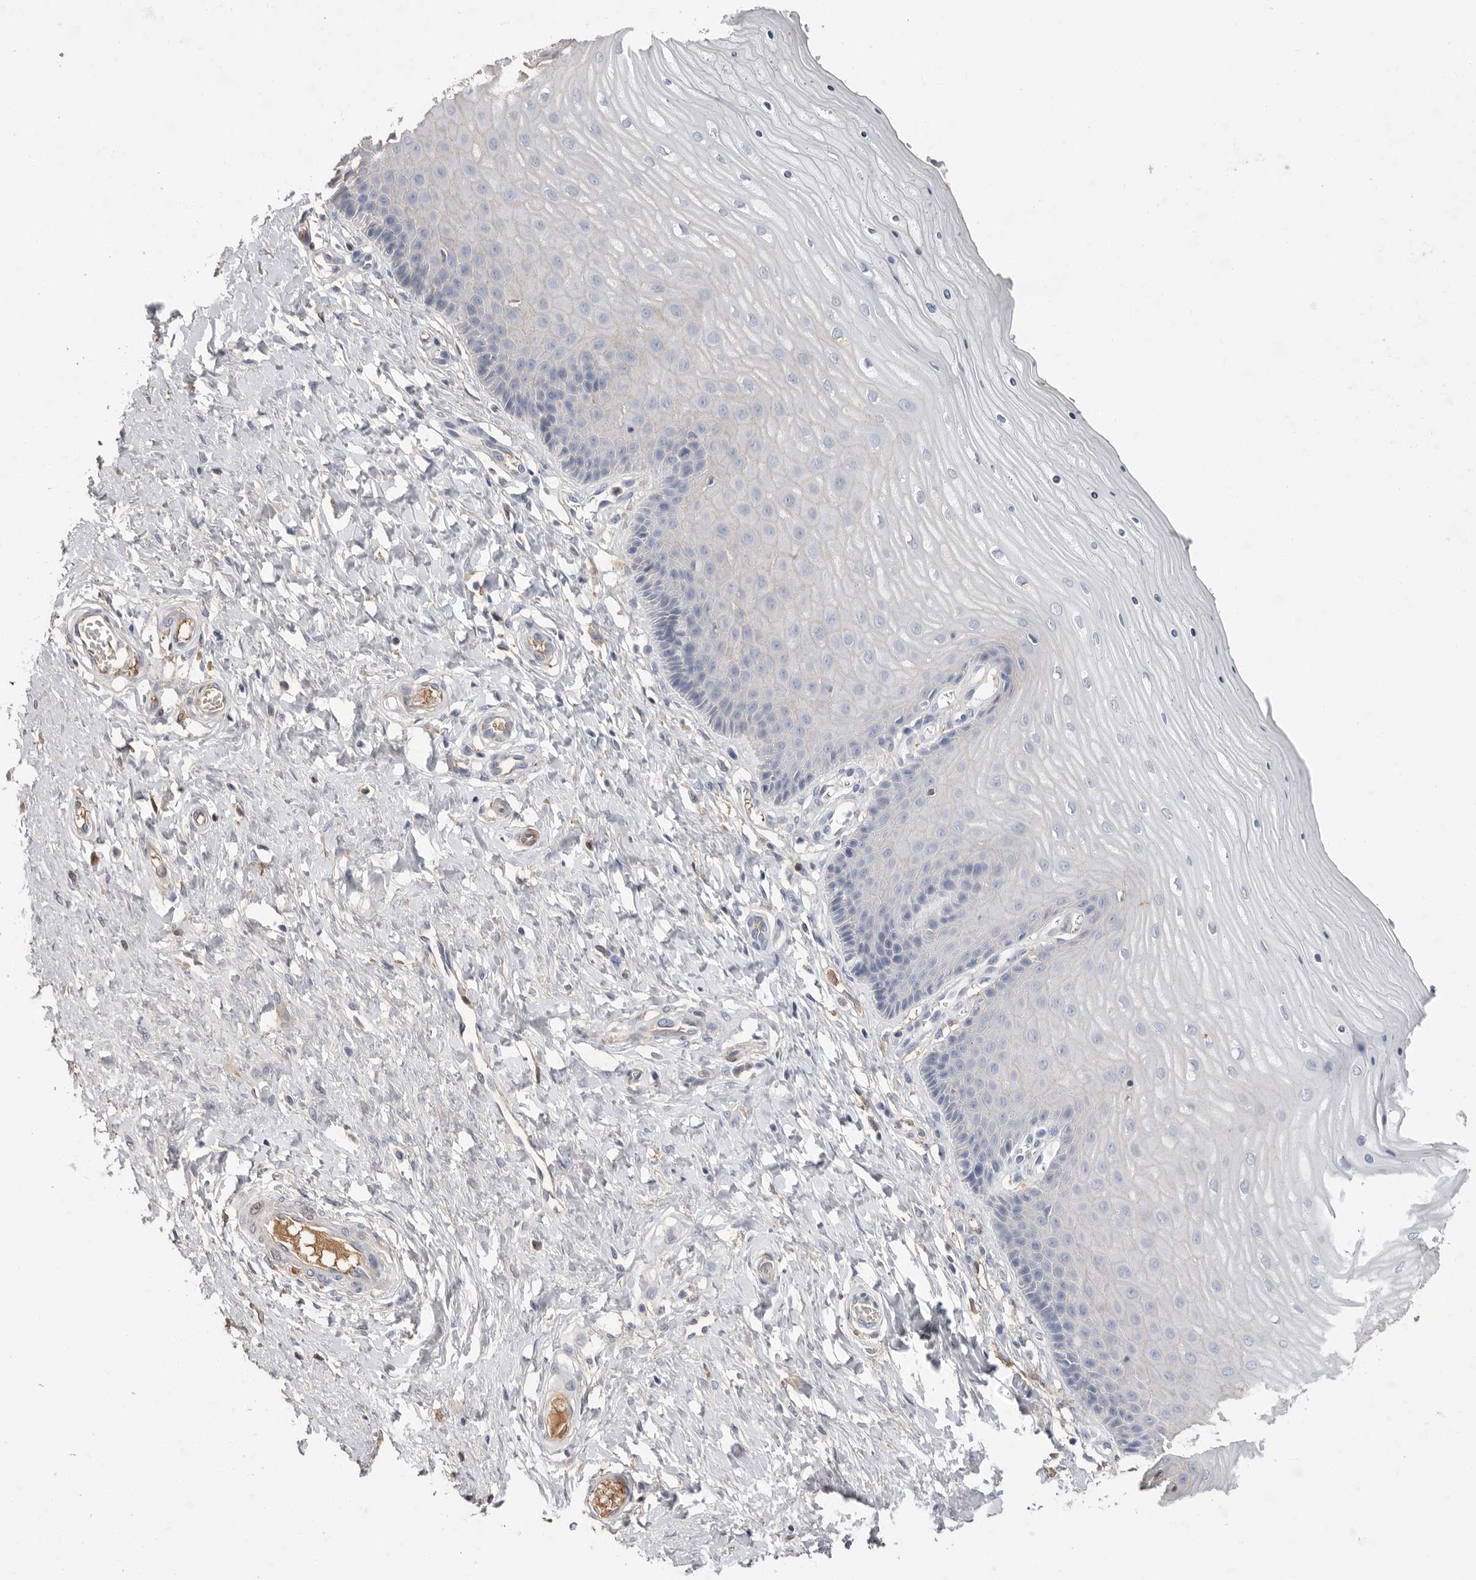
{"staining": {"intensity": "negative", "quantity": "none", "location": "none"}, "tissue": "cervix", "cell_type": "Glandular cells", "image_type": "normal", "snomed": [{"axis": "morphology", "description": "Normal tissue, NOS"}, {"axis": "topography", "description": "Cervix"}], "caption": "The immunohistochemistry (IHC) photomicrograph has no significant expression in glandular cells of cervix.", "gene": "APOA2", "patient": {"sex": "female", "age": 55}}